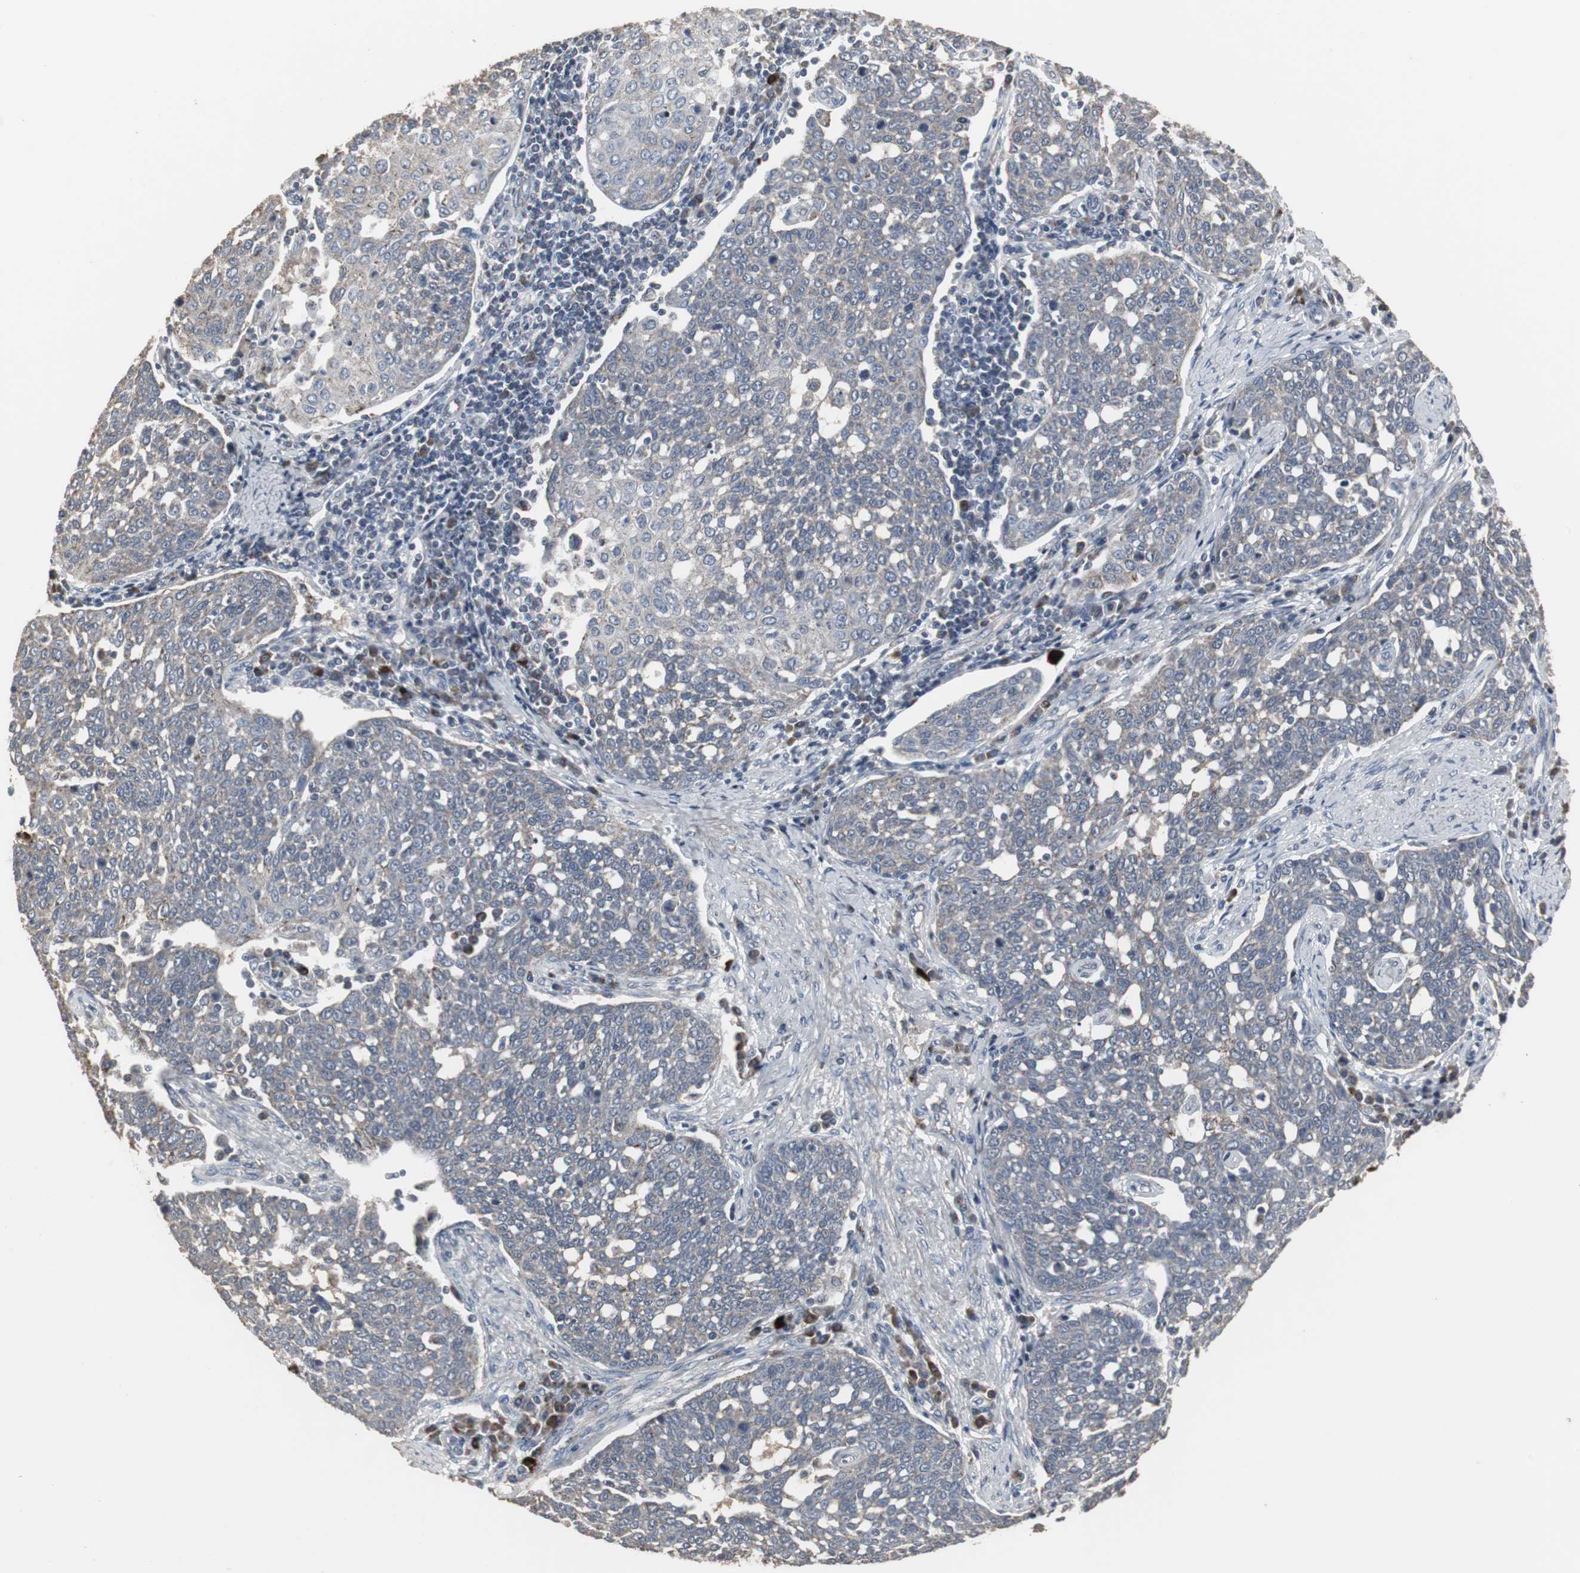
{"staining": {"intensity": "negative", "quantity": "none", "location": "none"}, "tissue": "cervical cancer", "cell_type": "Tumor cells", "image_type": "cancer", "snomed": [{"axis": "morphology", "description": "Squamous cell carcinoma, NOS"}, {"axis": "topography", "description": "Cervix"}], "caption": "DAB (3,3'-diaminobenzidine) immunohistochemical staining of human cervical squamous cell carcinoma displays no significant positivity in tumor cells.", "gene": "ACAA1", "patient": {"sex": "female", "age": 34}}